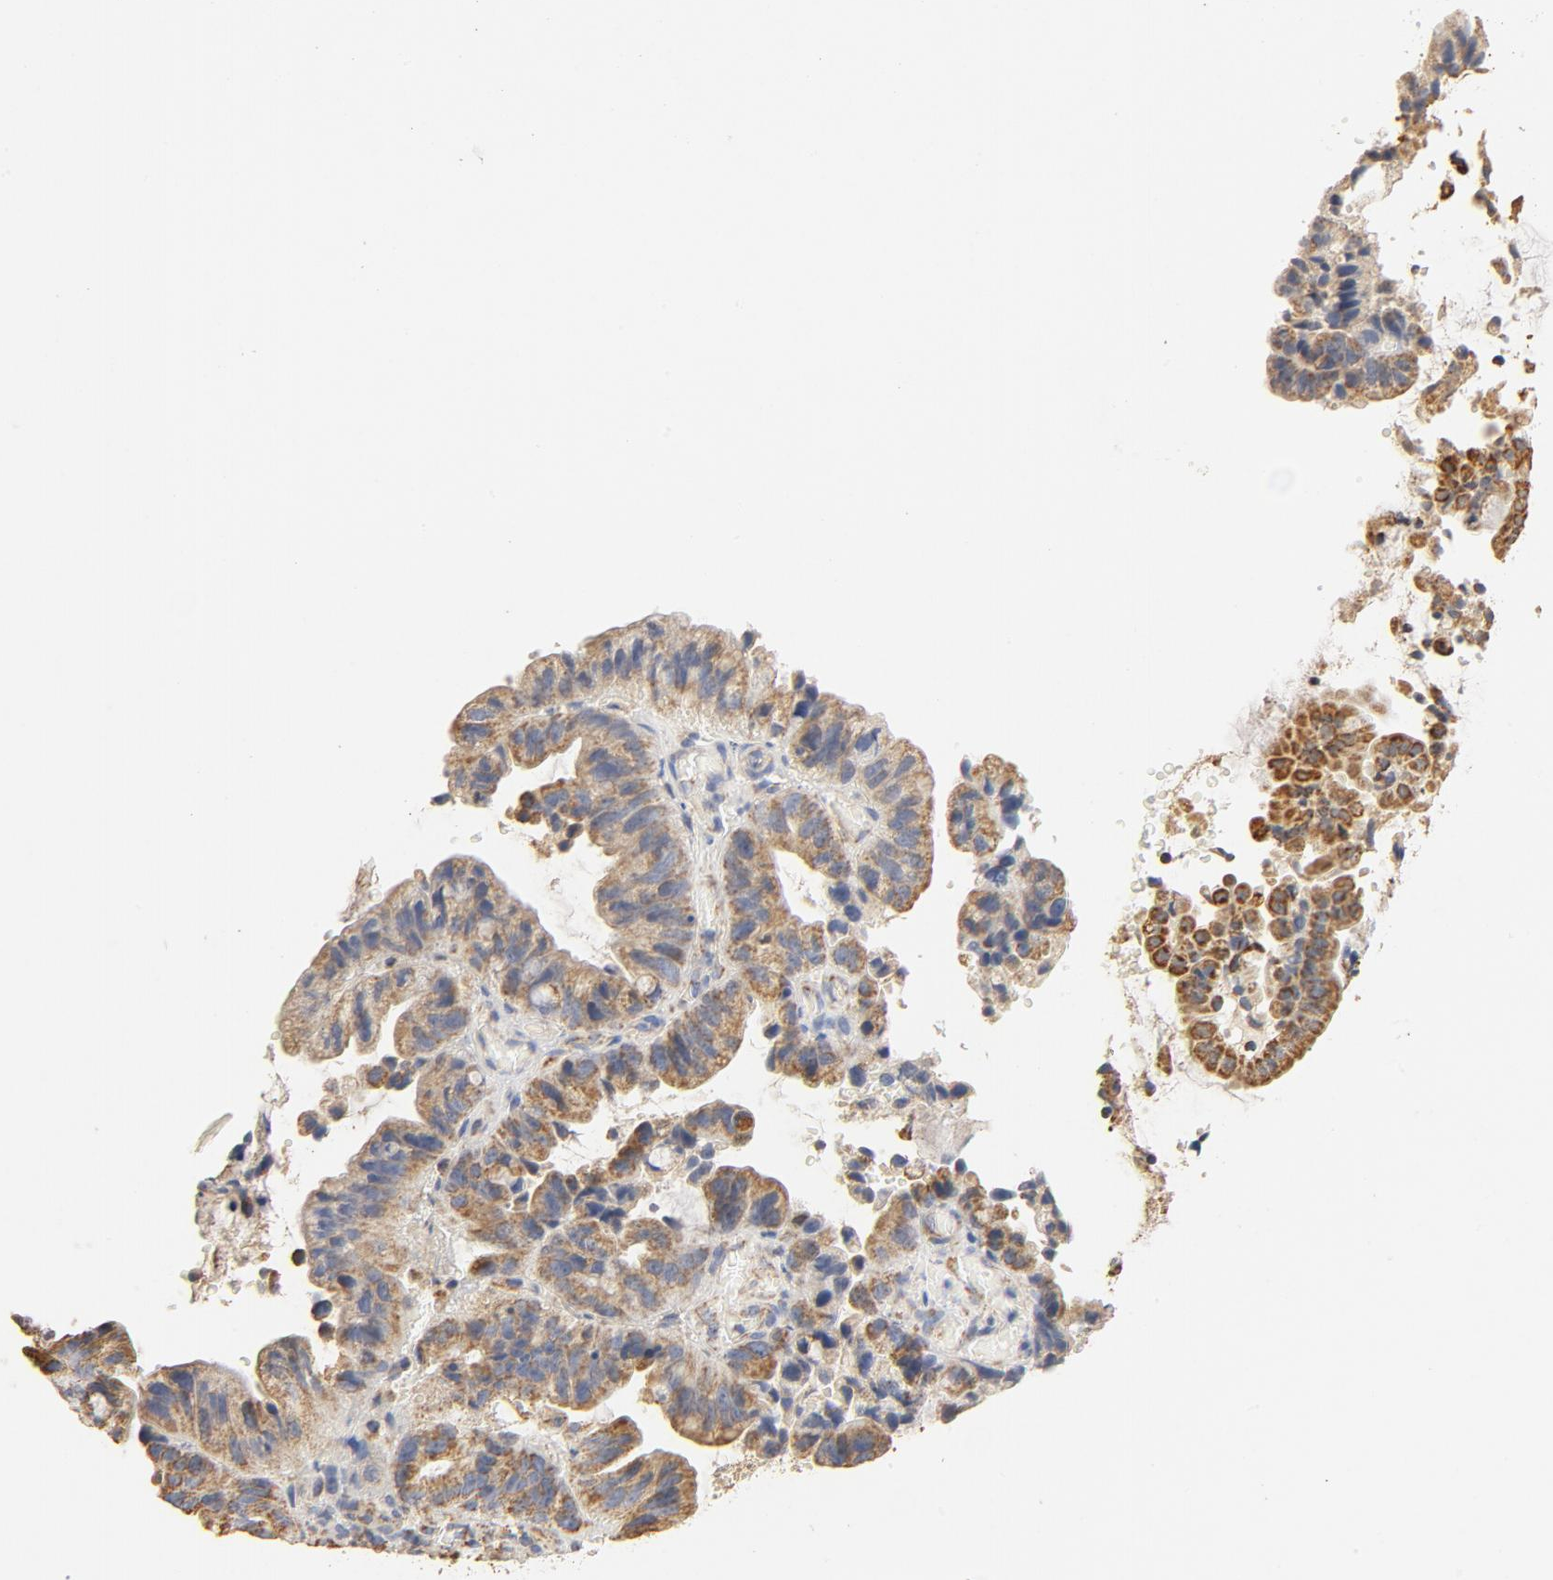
{"staining": {"intensity": "moderate", "quantity": ">75%", "location": "nuclear"}, "tissue": "pancreatic cancer", "cell_type": "Tumor cells", "image_type": "cancer", "snomed": [{"axis": "morphology", "description": "Adenocarcinoma, NOS"}, {"axis": "topography", "description": "Pancreas"}], "caption": "DAB immunohistochemical staining of adenocarcinoma (pancreatic) reveals moderate nuclear protein positivity in approximately >75% of tumor cells.", "gene": "COX4I1", "patient": {"sex": "male", "age": 82}}